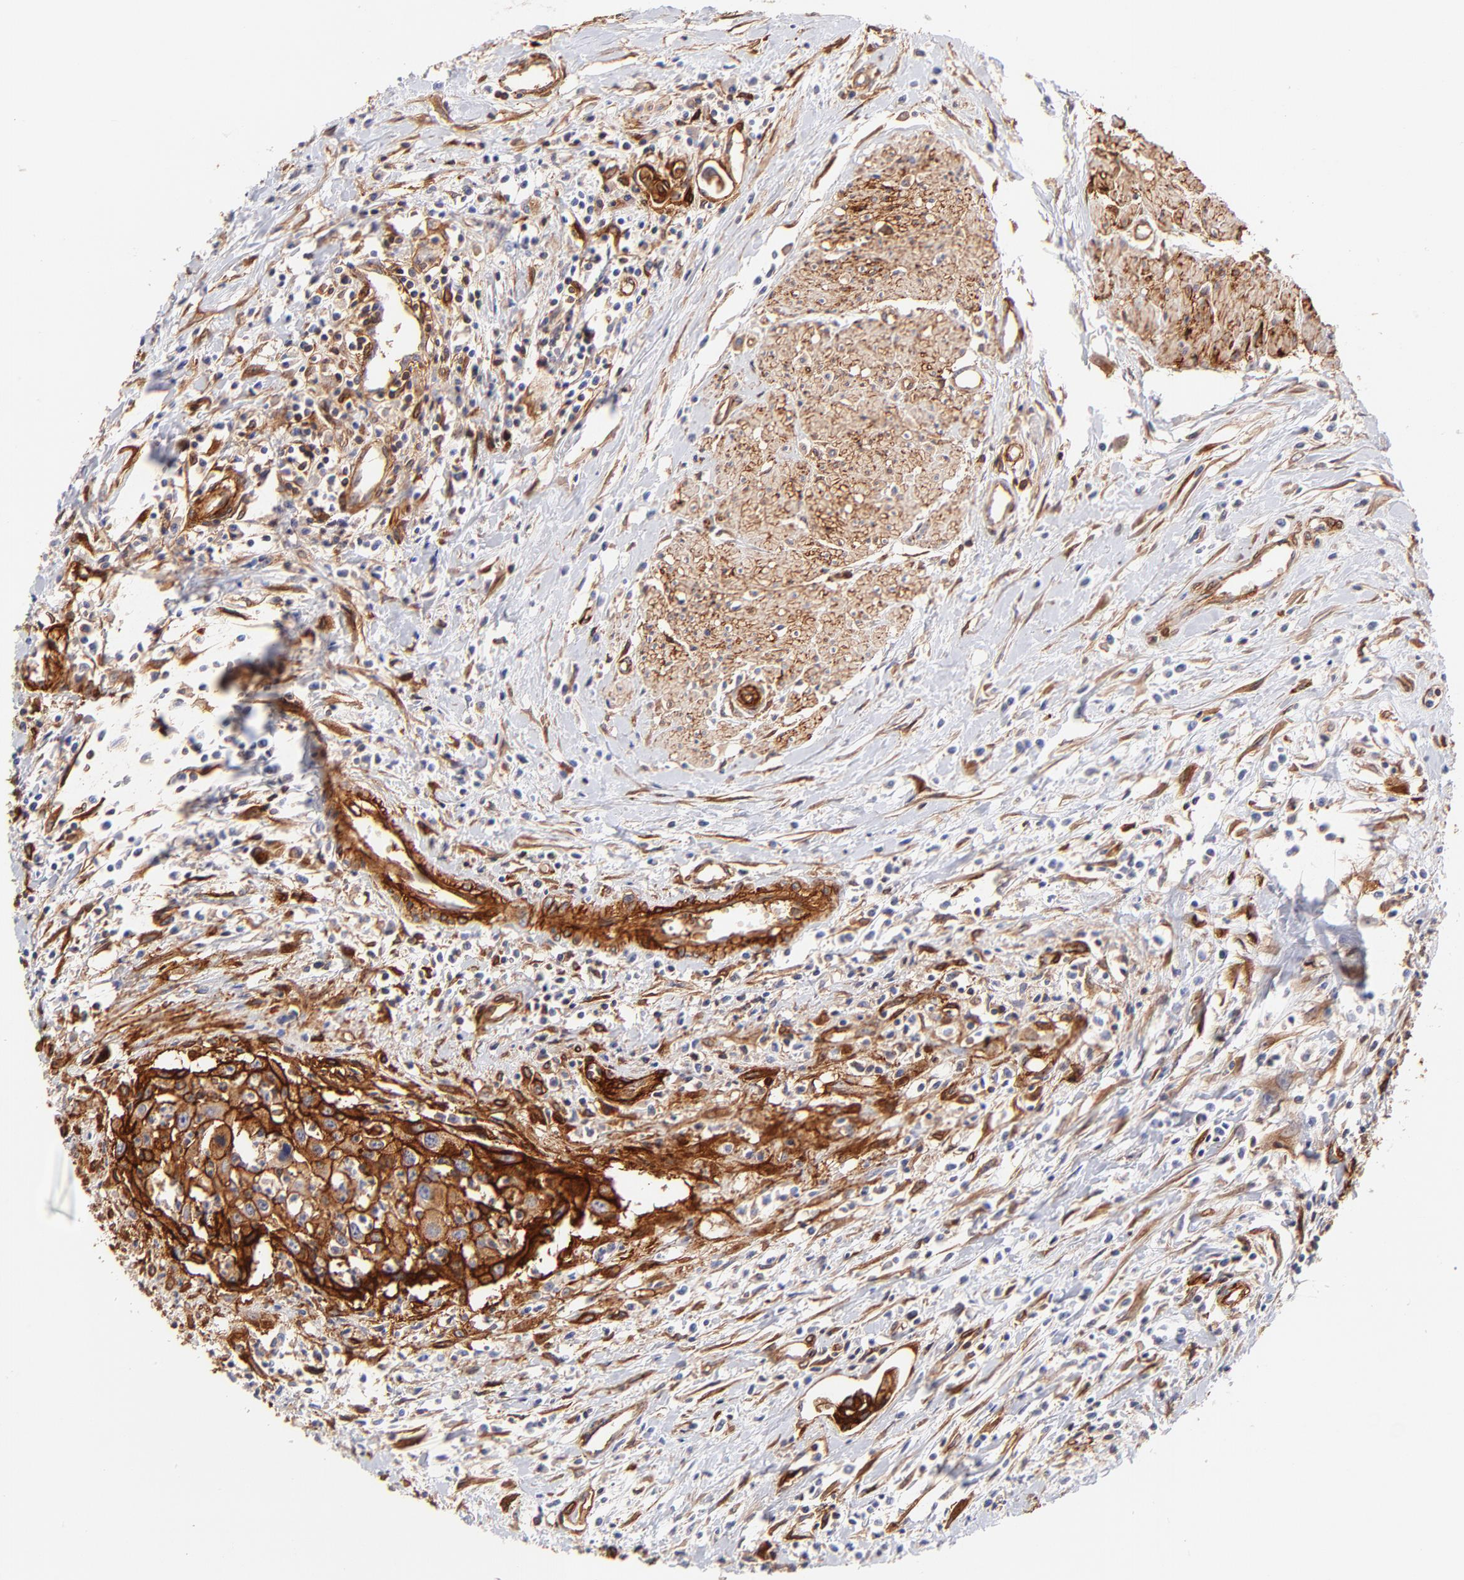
{"staining": {"intensity": "strong", "quantity": ">75%", "location": "cytoplasmic/membranous"}, "tissue": "urothelial cancer", "cell_type": "Tumor cells", "image_type": "cancer", "snomed": [{"axis": "morphology", "description": "Urothelial carcinoma, High grade"}, {"axis": "topography", "description": "Urinary bladder"}], "caption": "High-grade urothelial carcinoma was stained to show a protein in brown. There is high levels of strong cytoplasmic/membranous expression in approximately >75% of tumor cells.", "gene": "ITGB1", "patient": {"sex": "male", "age": 66}}